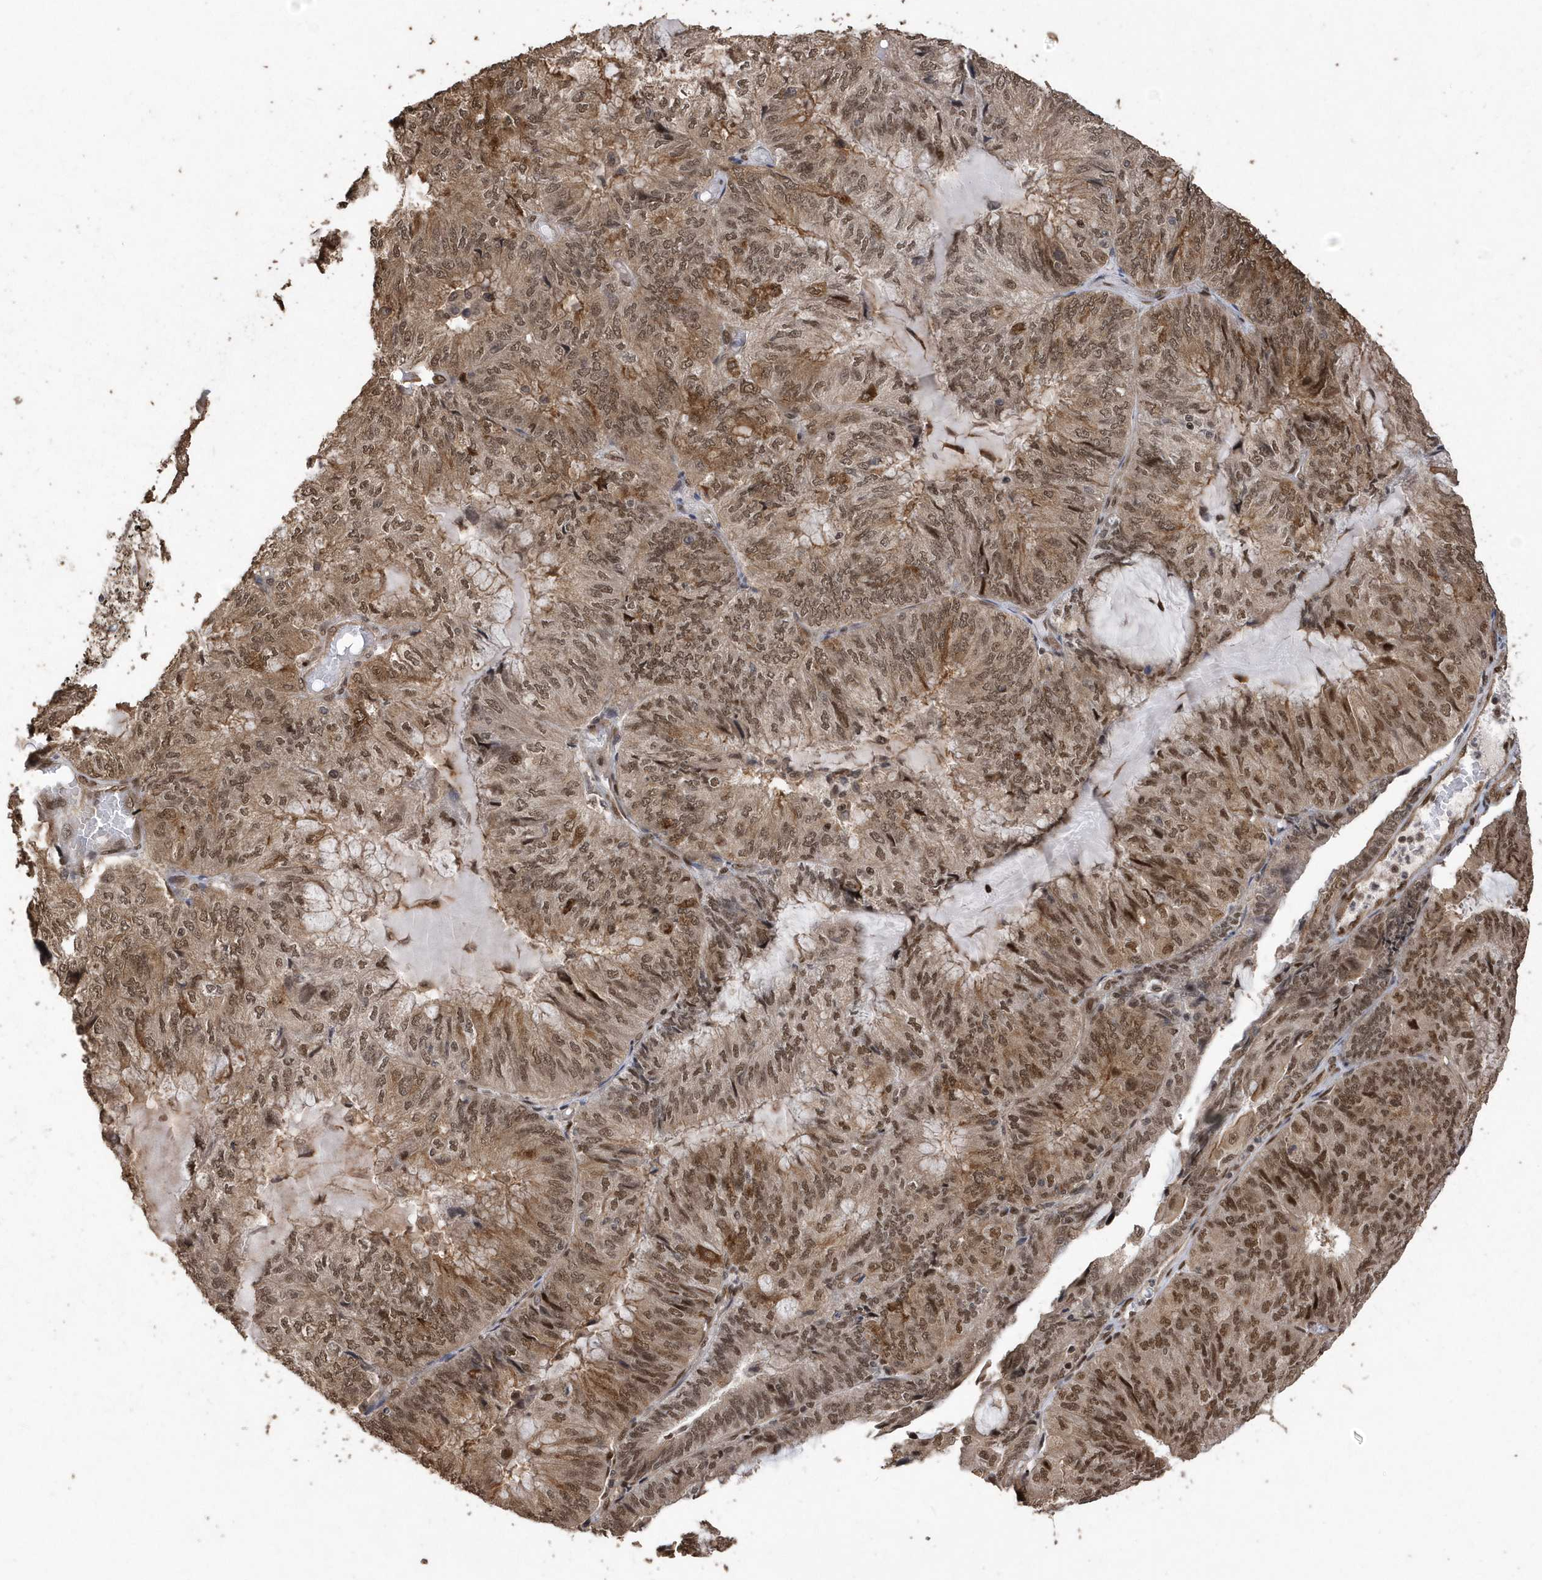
{"staining": {"intensity": "moderate", "quantity": ">75%", "location": "nuclear"}, "tissue": "endometrial cancer", "cell_type": "Tumor cells", "image_type": "cancer", "snomed": [{"axis": "morphology", "description": "Adenocarcinoma, NOS"}, {"axis": "topography", "description": "Endometrium"}], "caption": "Immunohistochemistry (IHC) staining of endometrial adenocarcinoma, which reveals medium levels of moderate nuclear positivity in approximately >75% of tumor cells indicating moderate nuclear protein expression. The staining was performed using DAB (brown) for protein detection and nuclei were counterstained in hematoxylin (blue).", "gene": "INTS12", "patient": {"sex": "female", "age": 81}}